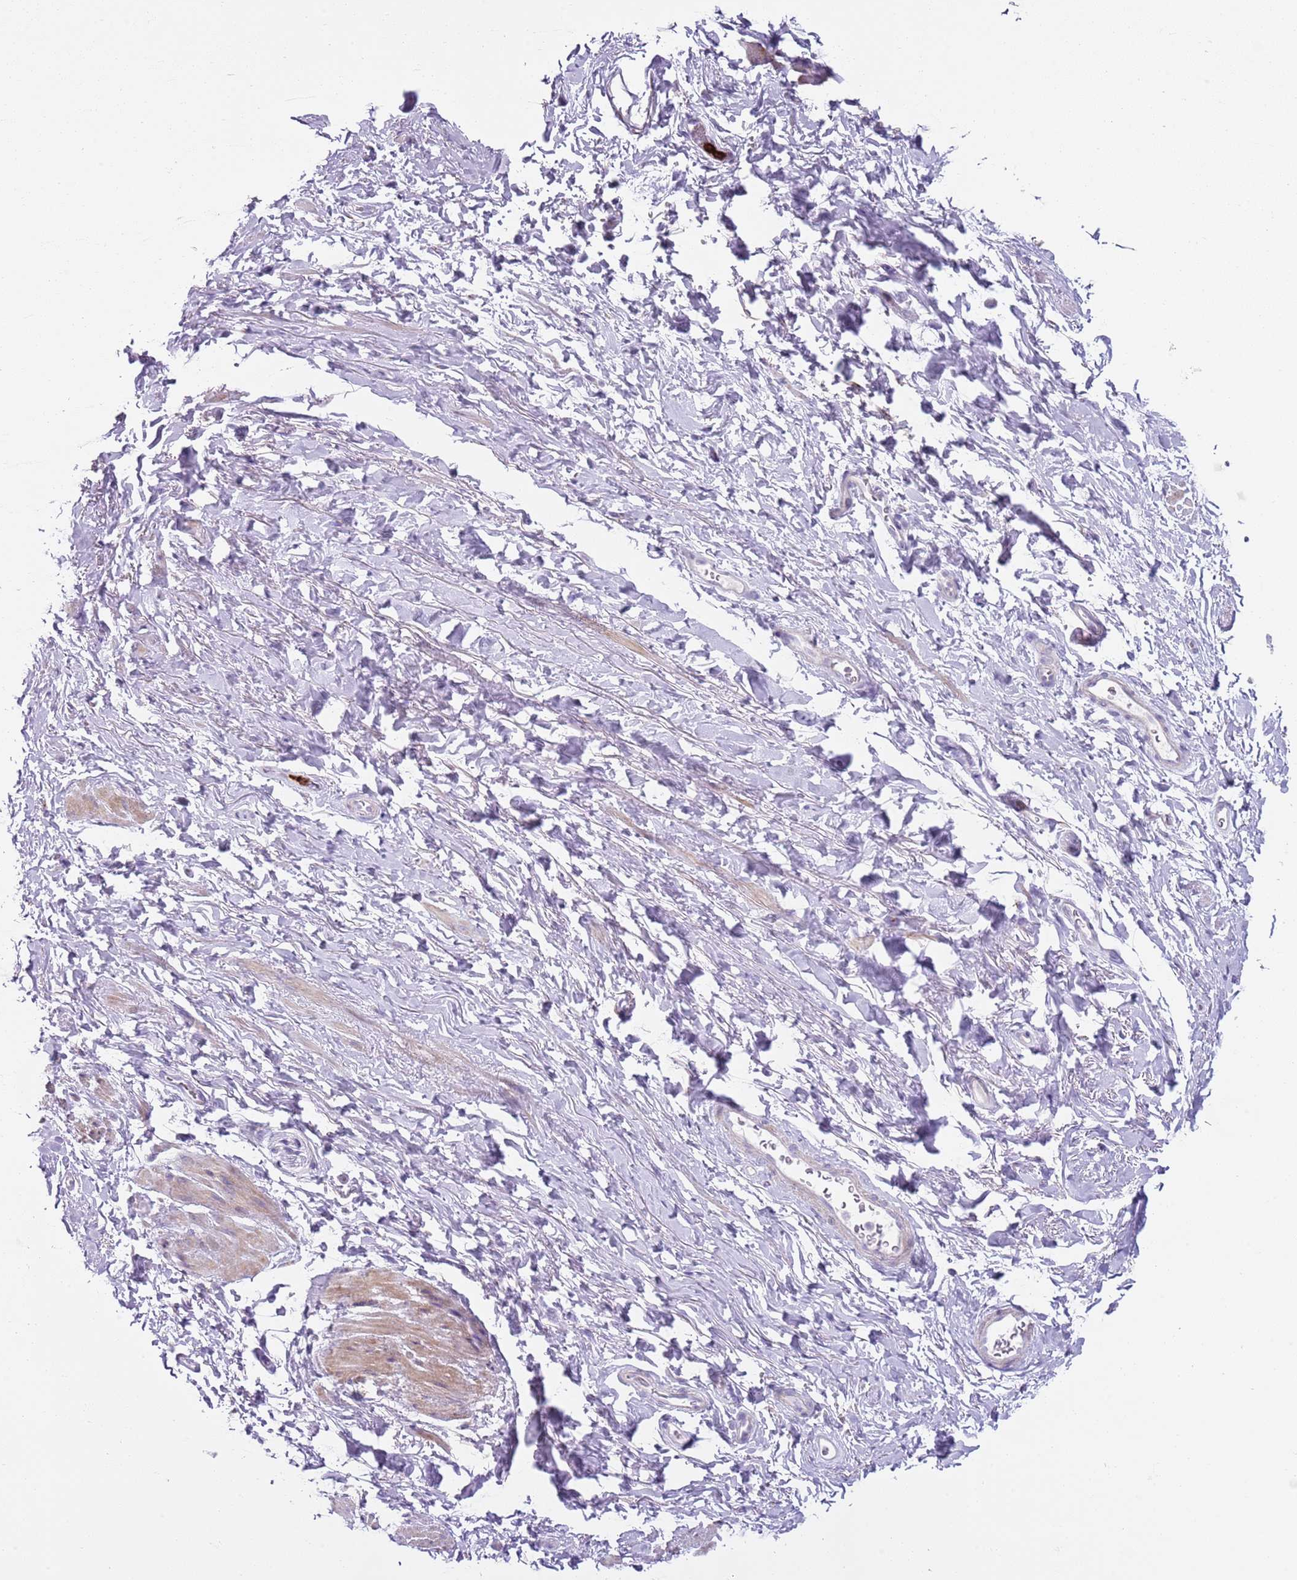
{"staining": {"intensity": "weak", "quantity": "<25%", "location": "cytoplasmic/membranous"}, "tissue": "smooth muscle", "cell_type": "Smooth muscle cells", "image_type": "normal", "snomed": [{"axis": "morphology", "description": "Normal tissue, NOS"}, {"axis": "topography", "description": "Smooth muscle"}, {"axis": "topography", "description": "Peripheral nerve tissue"}], "caption": "DAB (3,3'-diaminobenzidine) immunohistochemical staining of unremarkable smooth muscle exhibits no significant expression in smooth muscle cells. The staining is performed using DAB (3,3'-diaminobenzidine) brown chromogen with nuclei counter-stained in using hematoxylin.", "gene": "CD177", "patient": {"sex": "male", "age": 69}}